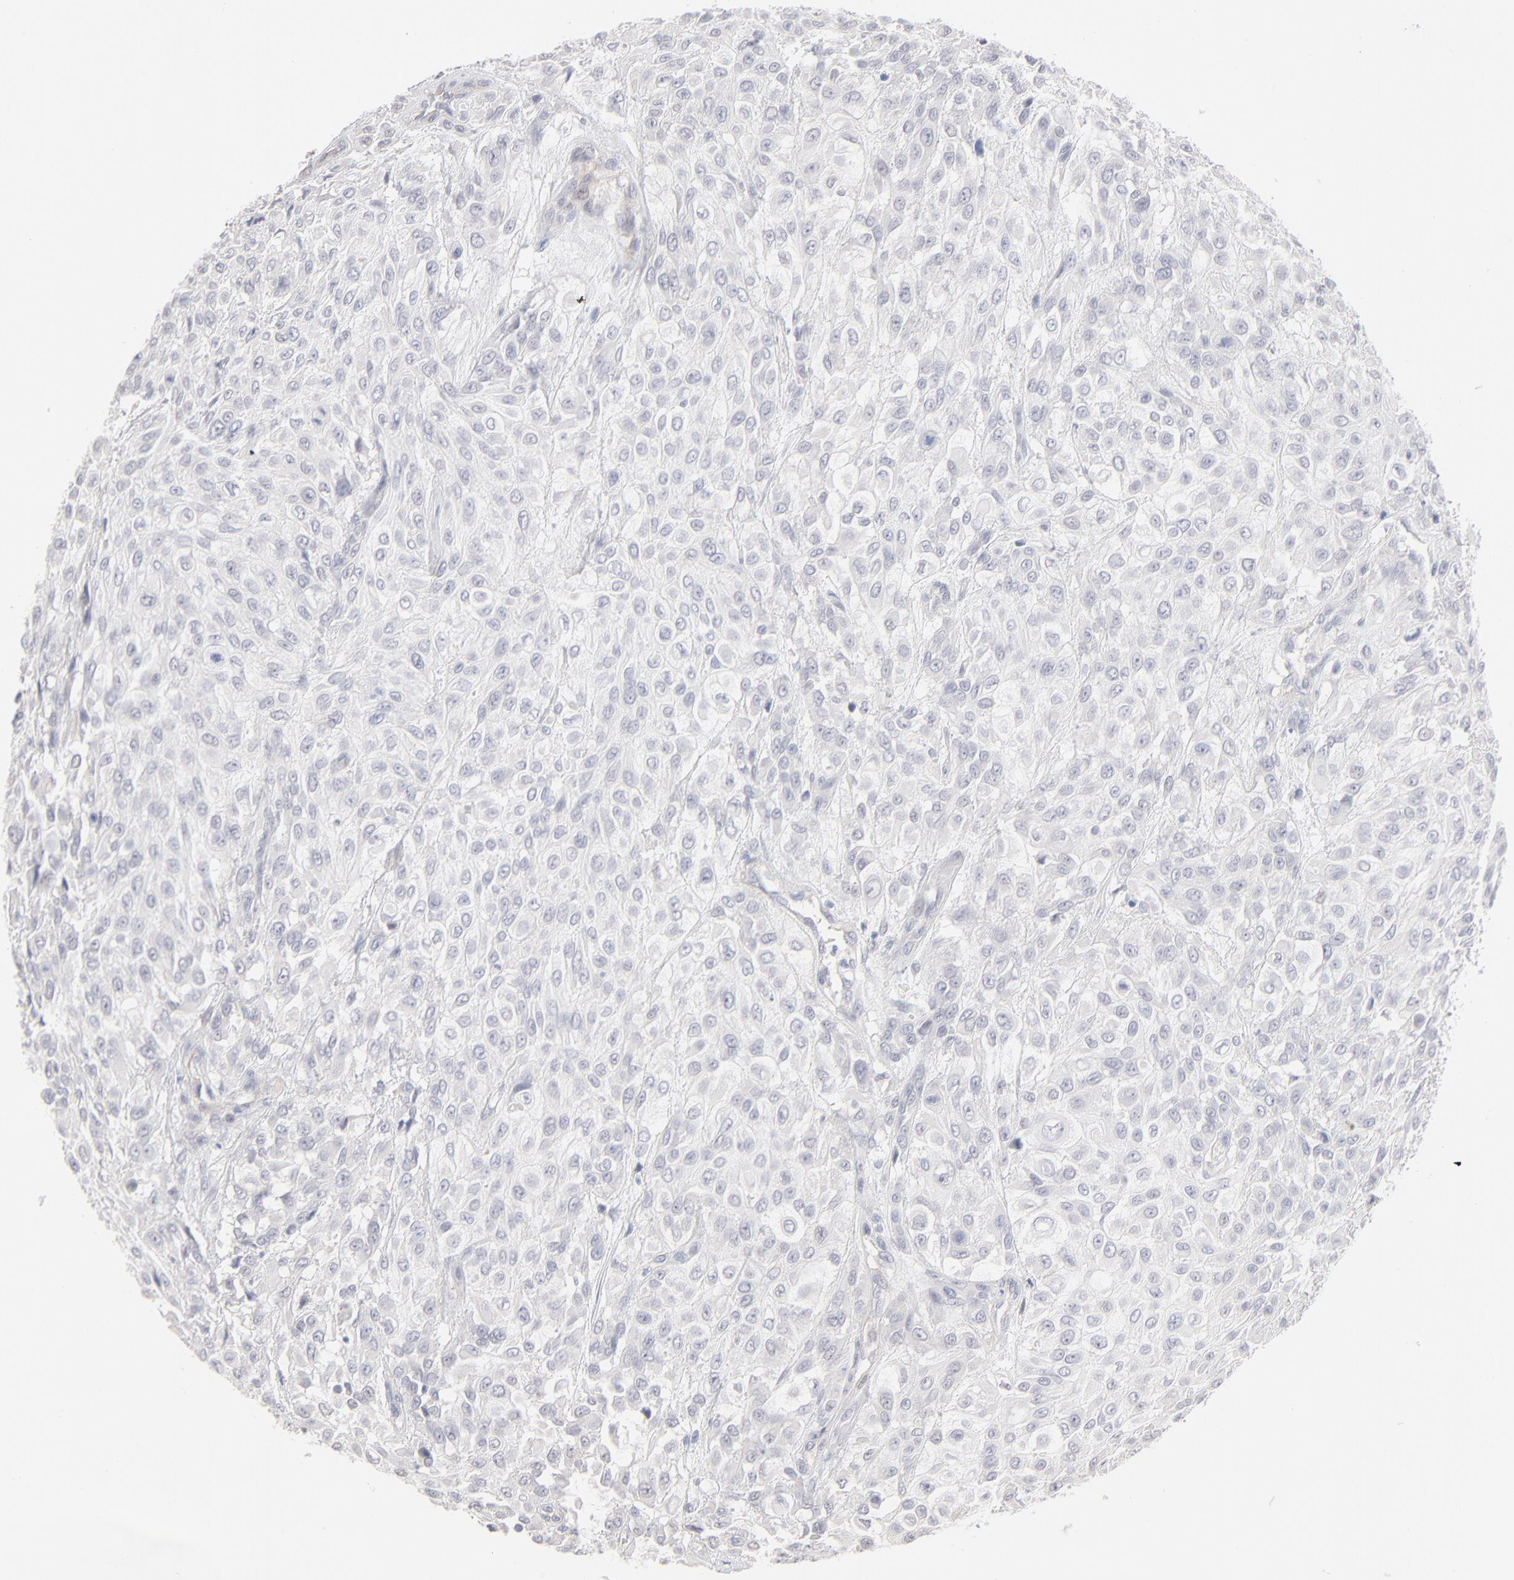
{"staining": {"intensity": "negative", "quantity": "none", "location": "none"}, "tissue": "urothelial cancer", "cell_type": "Tumor cells", "image_type": "cancer", "snomed": [{"axis": "morphology", "description": "Urothelial carcinoma, High grade"}, {"axis": "topography", "description": "Urinary bladder"}], "caption": "Immunohistochemistry of human urothelial carcinoma (high-grade) demonstrates no staining in tumor cells.", "gene": "RBM3", "patient": {"sex": "male", "age": 57}}